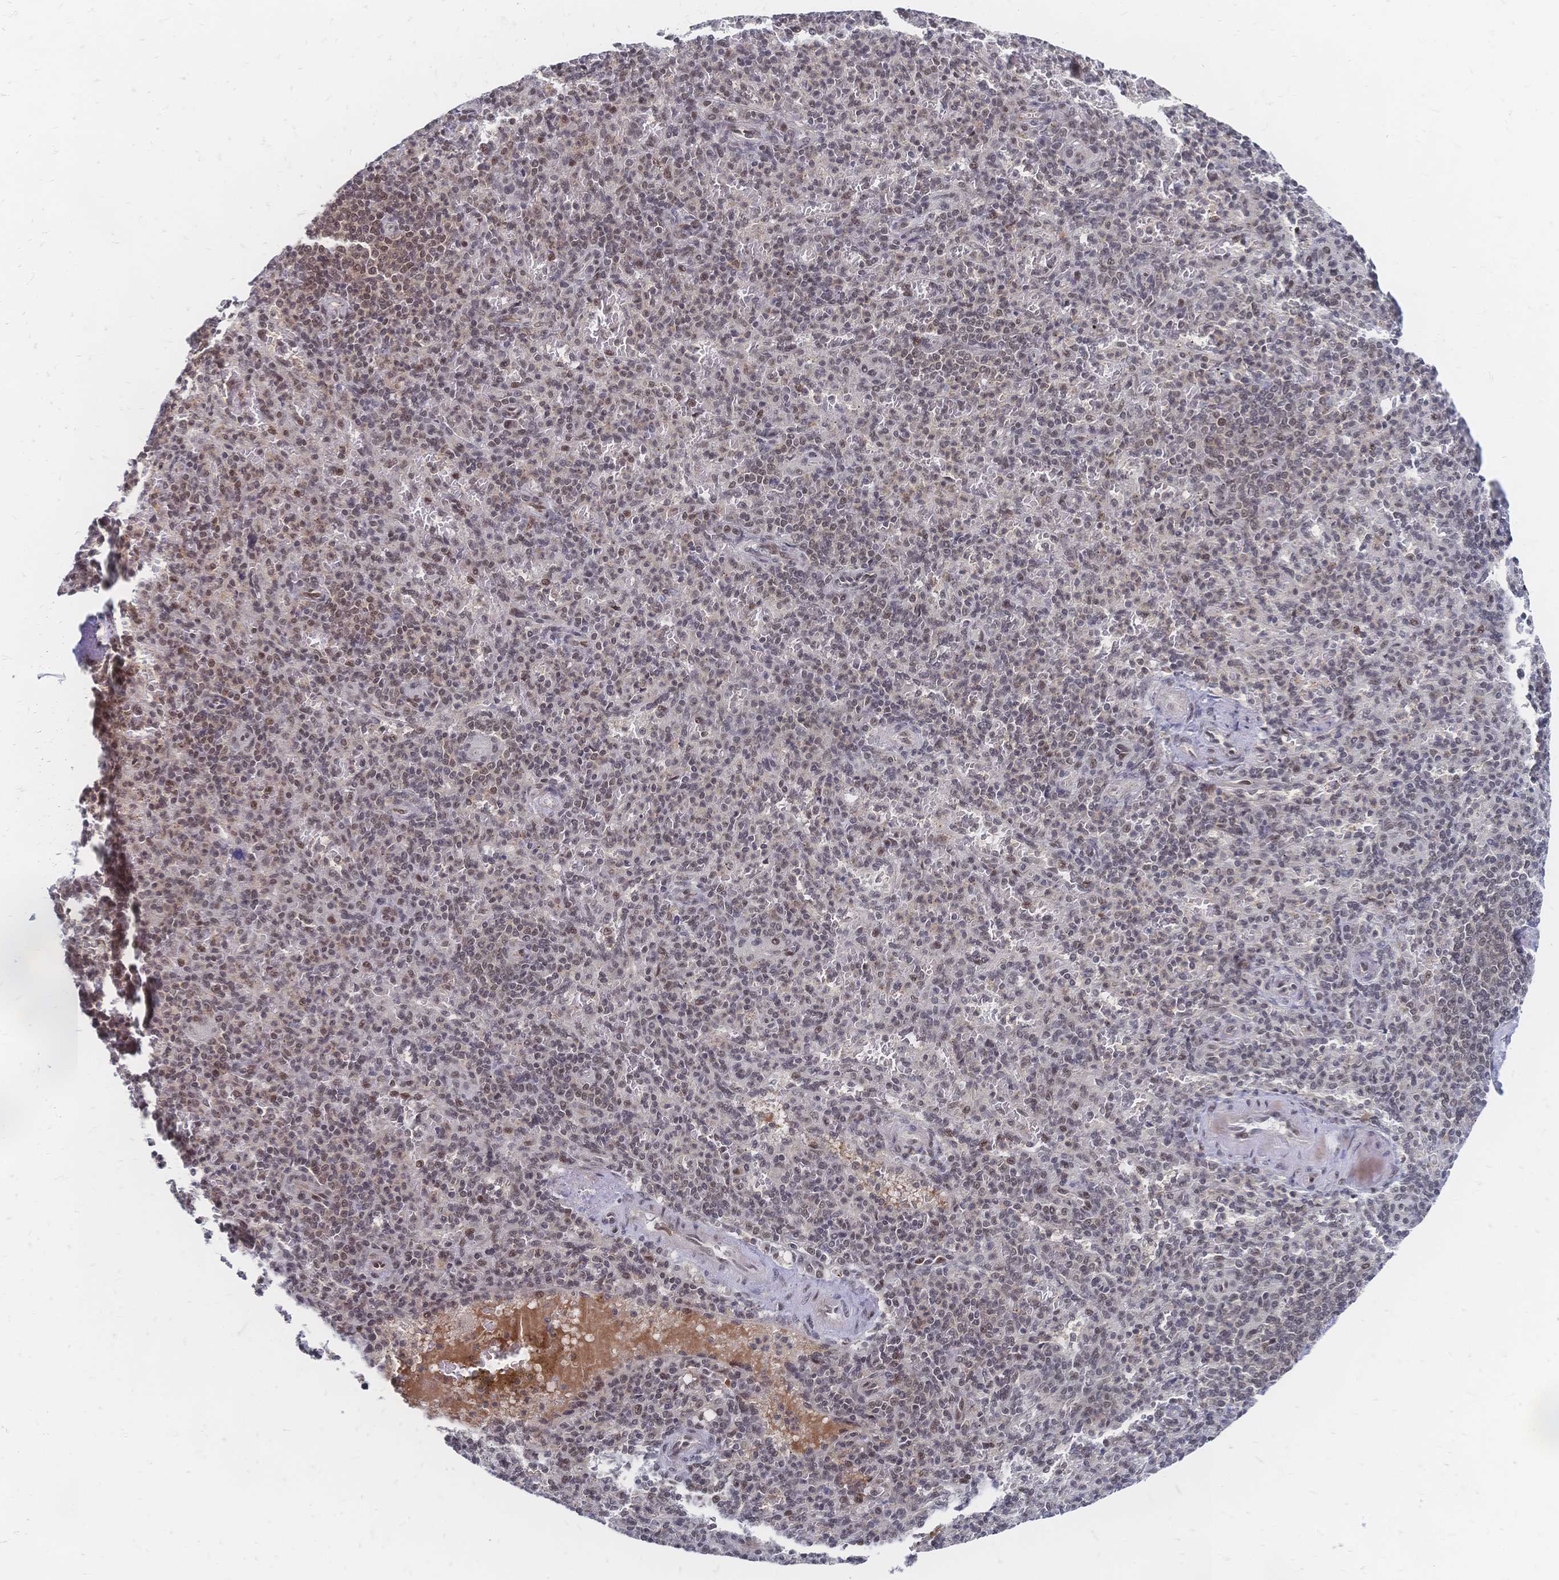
{"staining": {"intensity": "moderate", "quantity": "25%-75%", "location": "nuclear"}, "tissue": "spleen", "cell_type": "Cells in red pulp", "image_type": "normal", "snomed": [{"axis": "morphology", "description": "Normal tissue, NOS"}, {"axis": "topography", "description": "Spleen"}], "caption": "An image showing moderate nuclear expression in approximately 25%-75% of cells in red pulp in benign spleen, as visualized by brown immunohistochemical staining.", "gene": "NELFA", "patient": {"sex": "female", "age": 74}}